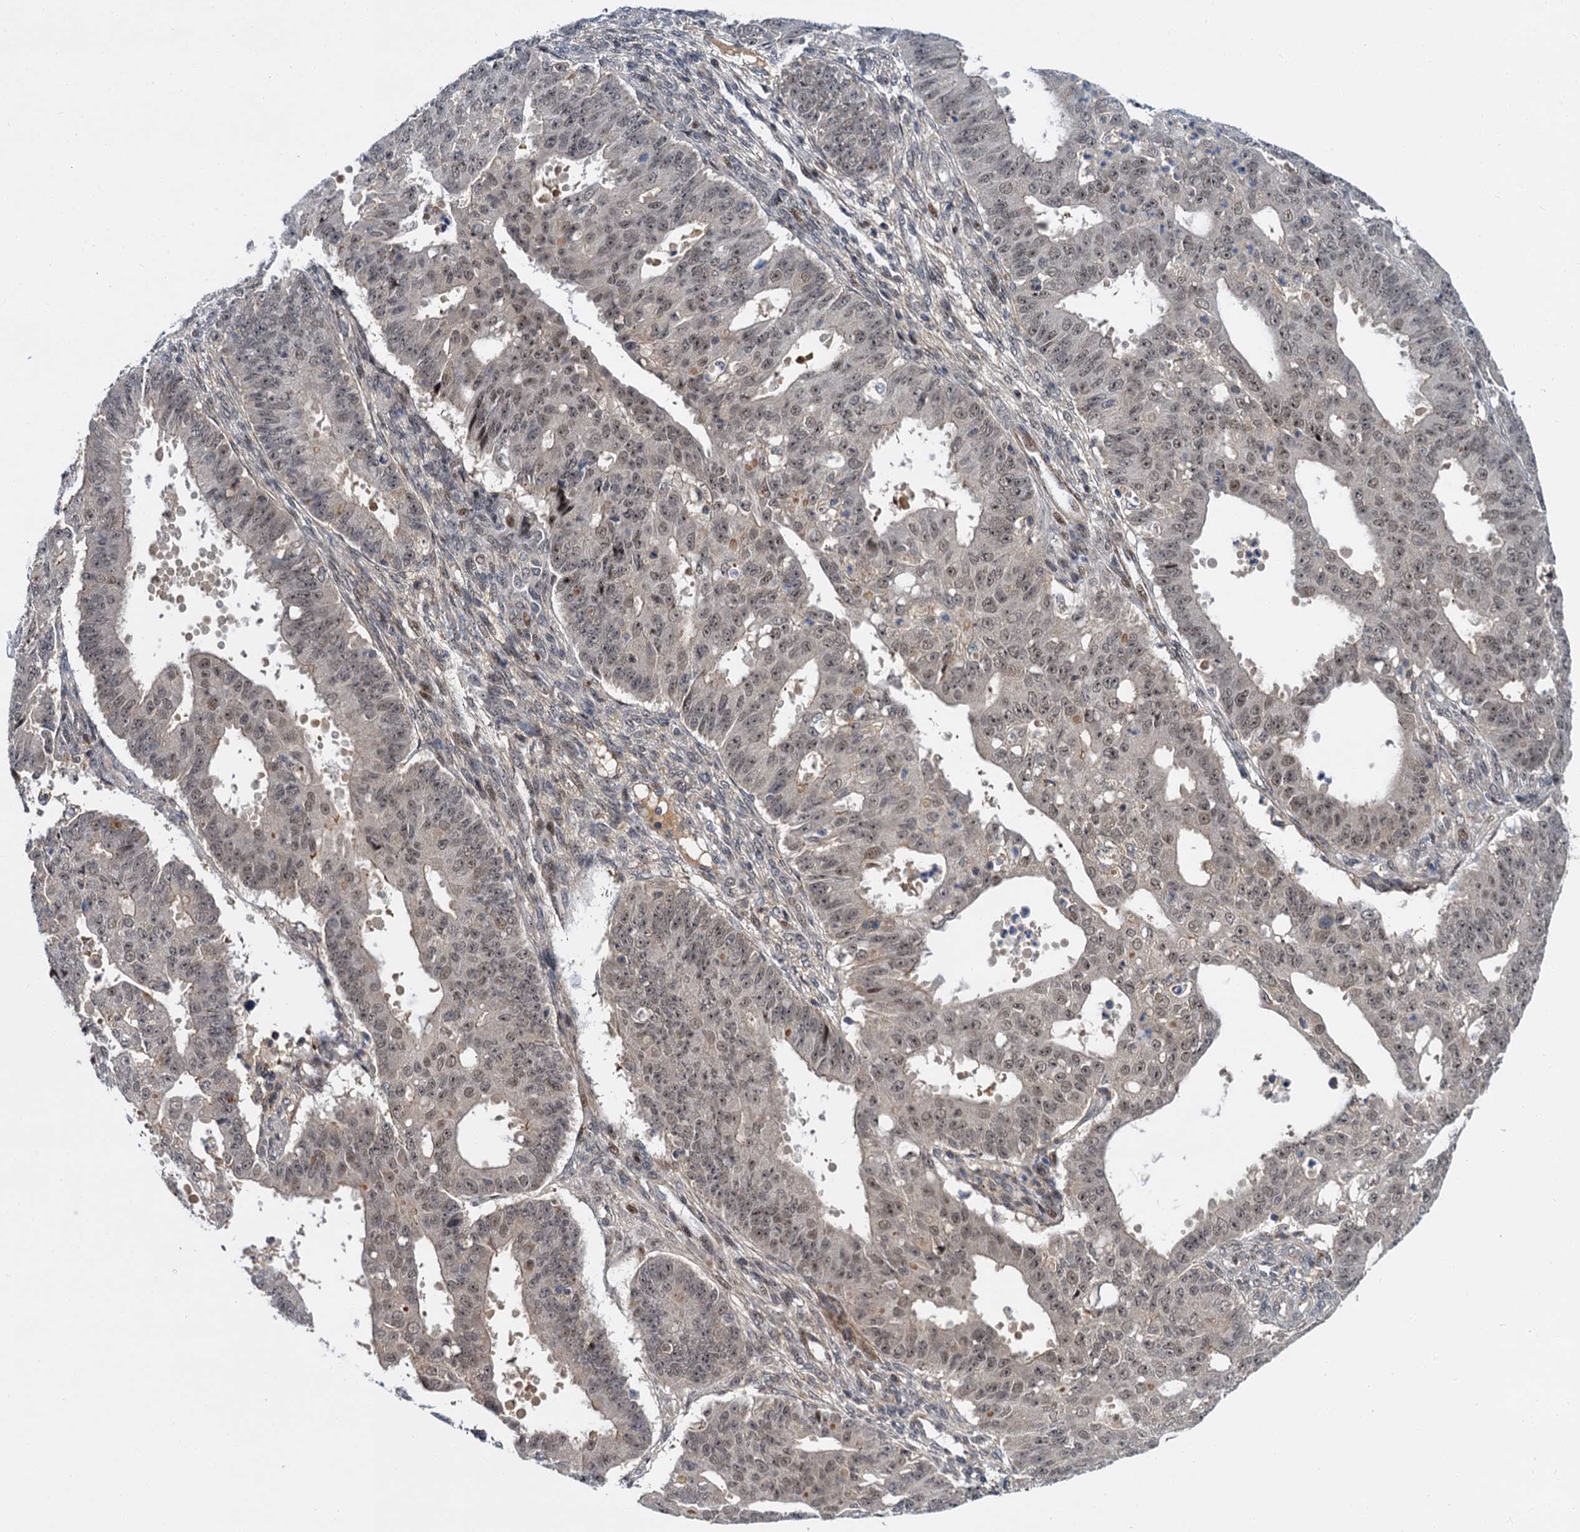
{"staining": {"intensity": "weak", "quantity": ">75%", "location": "nuclear"}, "tissue": "ovarian cancer", "cell_type": "Tumor cells", "image_type": "cancer", "snomed": [{"axis": "morphology", "description": "Carcinoma, endometroid"}, {"axis": "topography", "description": "Appendix"}, {"axis": "topography", "description": "Ovary"}], "caption": "Ovarian cancer (endometroid carcinoma) tissue reveals weak nuclear staining in approximately >75% of tumor cells", "gene": "MBD6", "patient": {"sex": "female", "age": 42}}